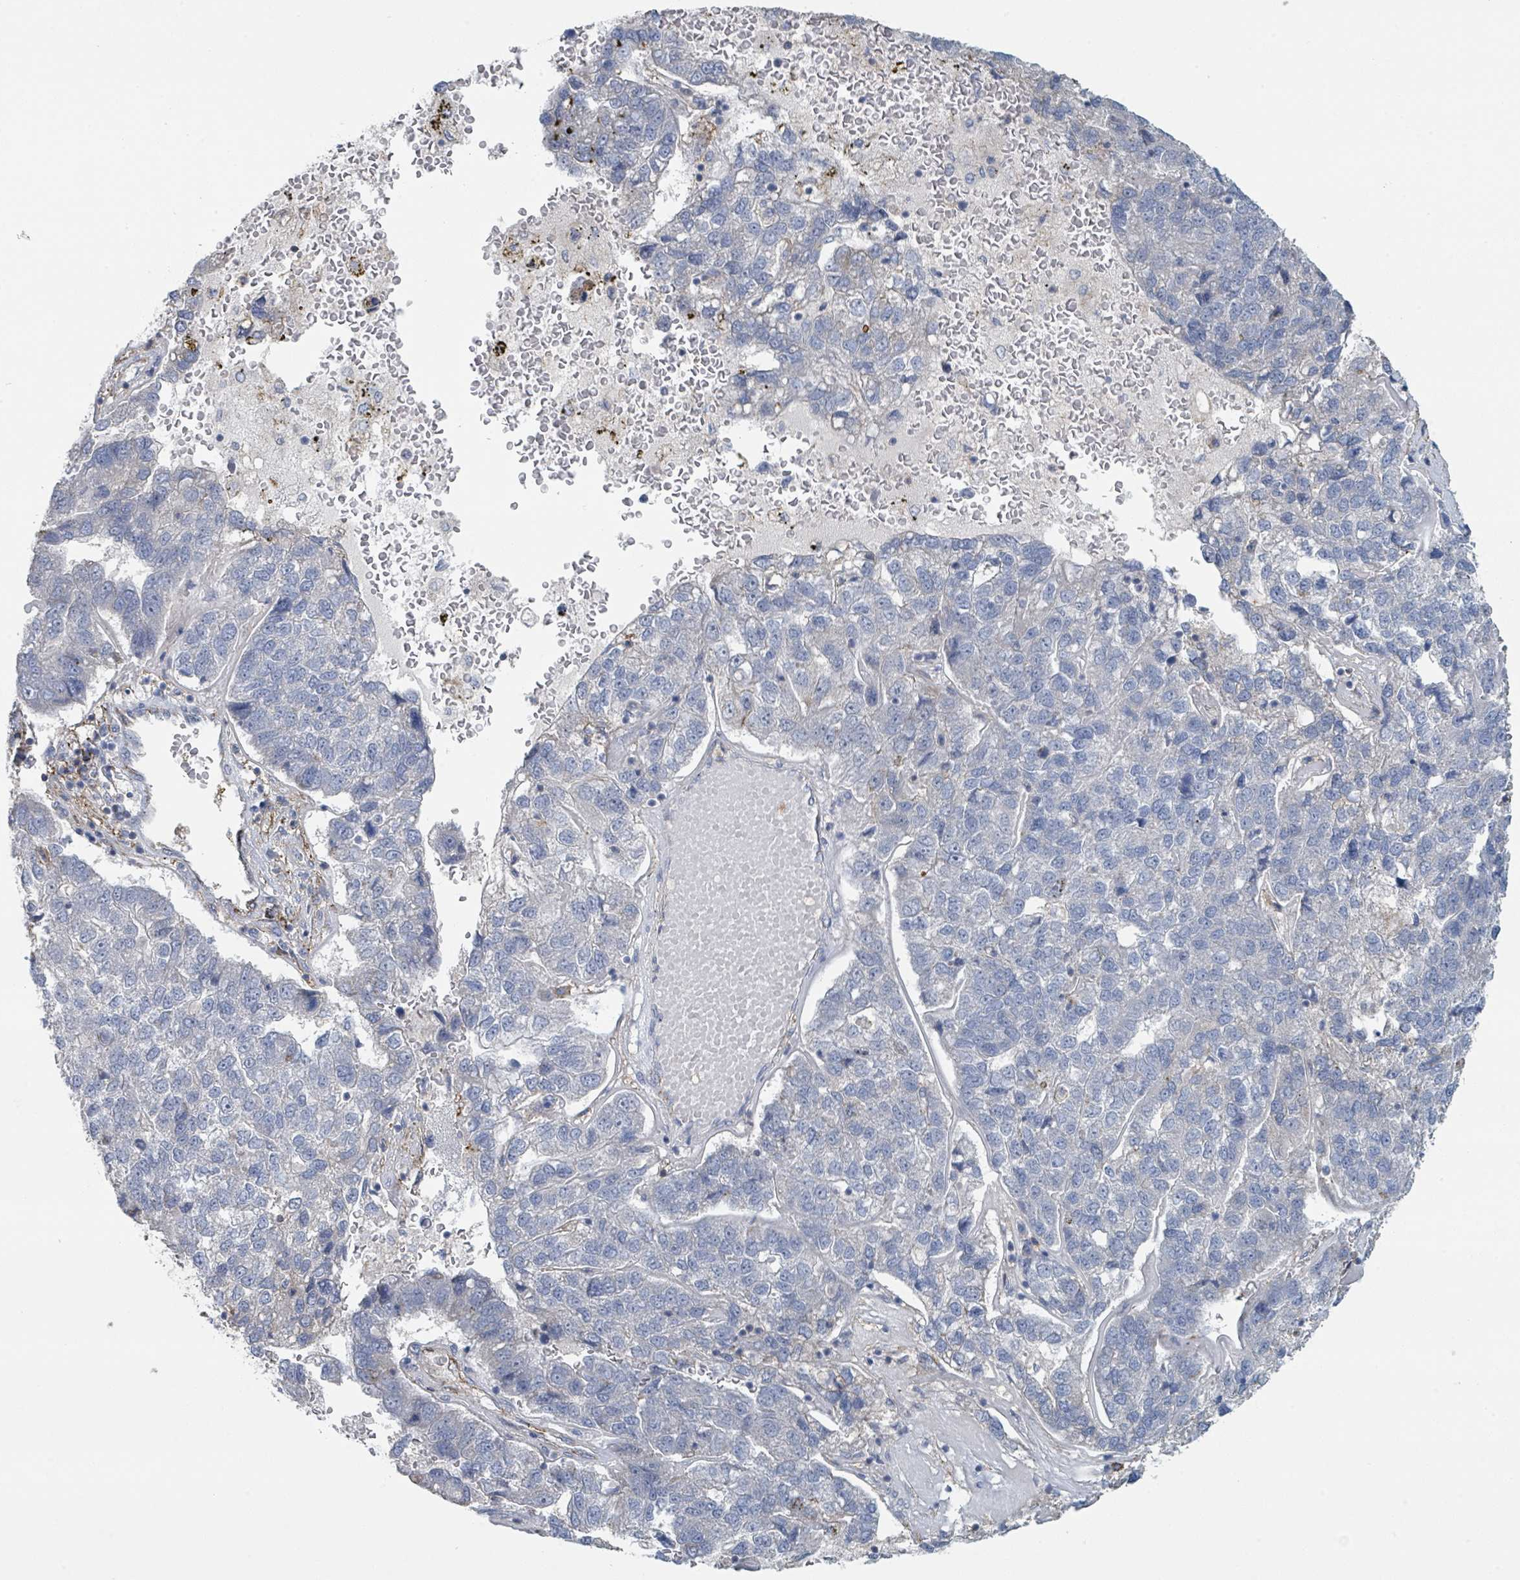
{"staining": {"intensity": "negative", "quantity": "none", "location": "none"}, "tissue": "pancreatic cancer", "cell_type": "Tumor cells", "image_type": "cancer", "snomed": [{"axis": "morphology", "description": "Adenocarcinoma, NOS"}, {"axis": "topography", "description": "Pancreas"}], "caption": "Tumor cells are negative for brown protein staining in pancreatic cancer. Brightfield microscopy of immunohistochemistry (IHC) stained with DAB (brown) and hematoxylin (blue), captured at high magnification.", "gene": "LRRC42", "patient": {"sex": "female", "age": 61}}